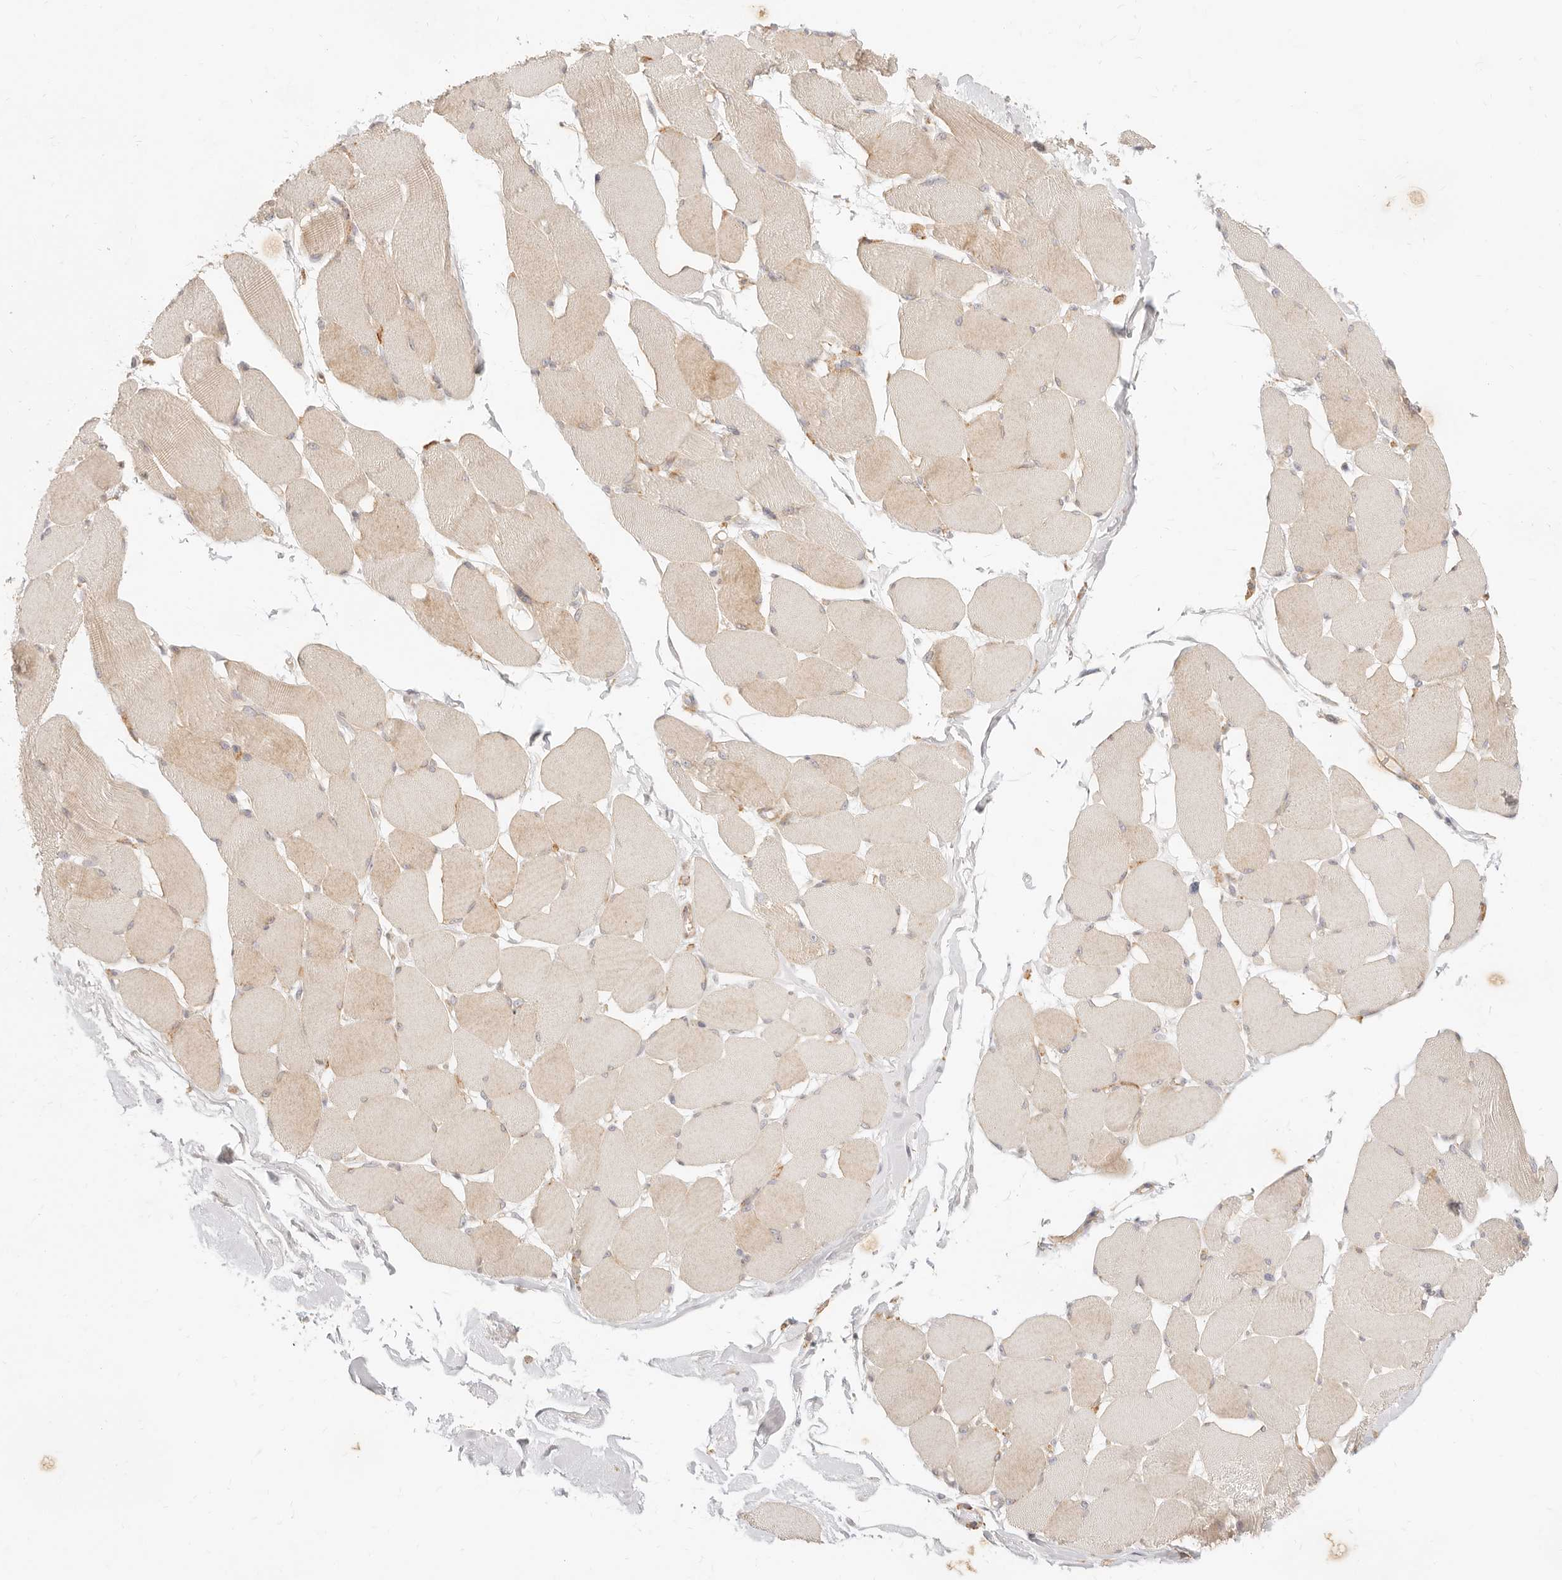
{"staining": {"intensity": "weak", "quantity": "25%-75%", "location": "cytoplasmic/membranous"}, "tissue": "skeletal muscle", "cell_type": "Myocytes", "image_type": "normal", "snomed": [{"axis": "morphology", "description": "Normal tissue, NOS"}, {"axis": "topography", "description": "Skin"}, {"axis": "topography", "description": "Skeletal muscle"}], "caption": "Weak cytoplasmic/membranous expression is seen in about 25%-75% of myocytes in normal skeletal muscle.", "gene": "UBXN10", "patient": {"sex": "male", "age": 83}}